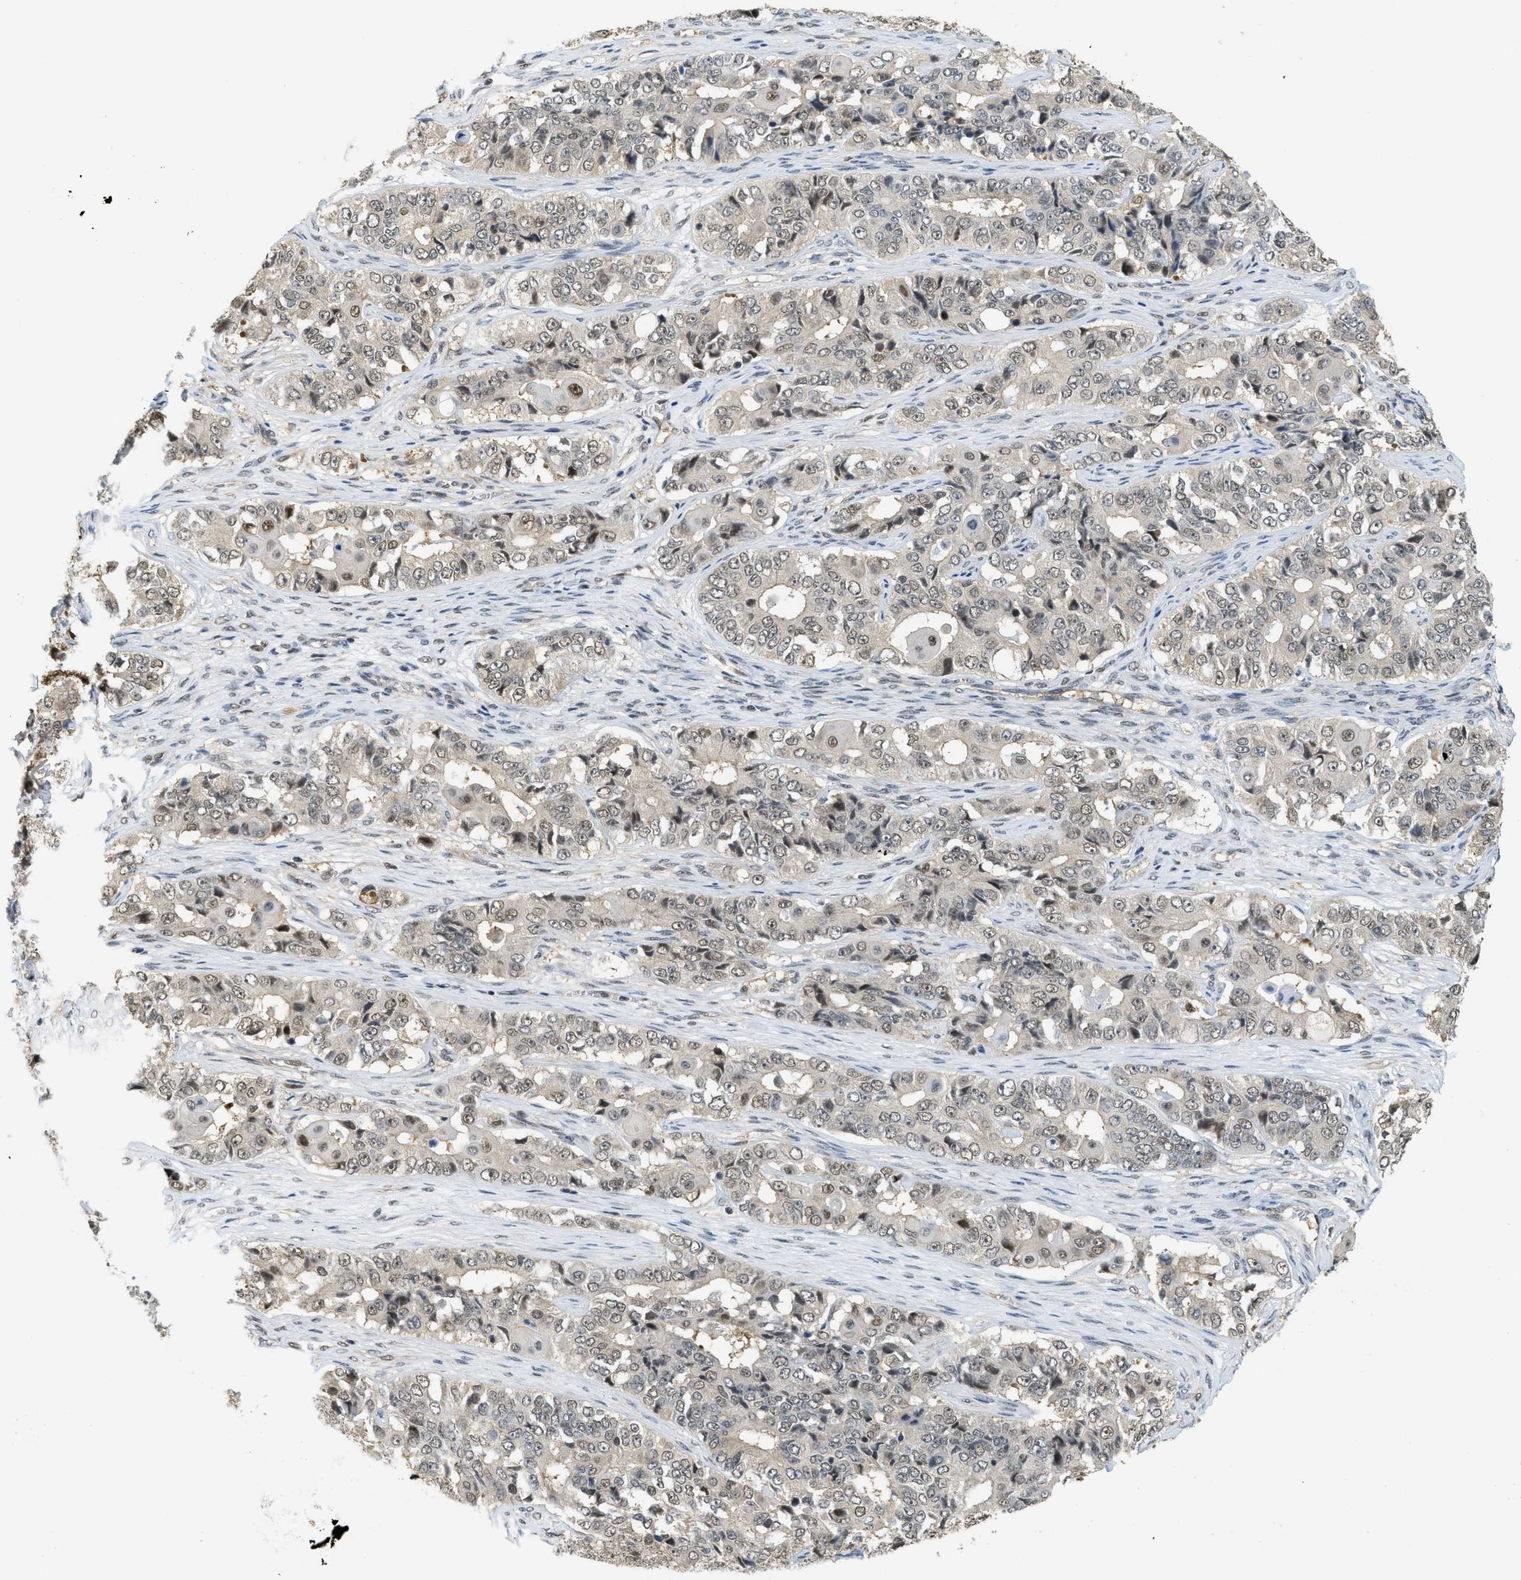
{"staining": {"intensity": "weak", "quantity": ">75%", "location": "nuclear"}, "tissue": "ovarian cancer", "cell_type": "Tumor cells", "image_type": "cancer", "snomed": [{"axis": "morphology", "description": "Carcinoma, endometroid"}, {"axis": "topography", "description": "Ovary"}], "caption": "The histopathology image reveals immunohistochemical staining of ovarian cancer (endometroid carcinoma). There is weak nuclear expression is present in about >75% of tumor cells.", "gene": "PSMC5", "patient": {"sex": "female", "age": 51}}